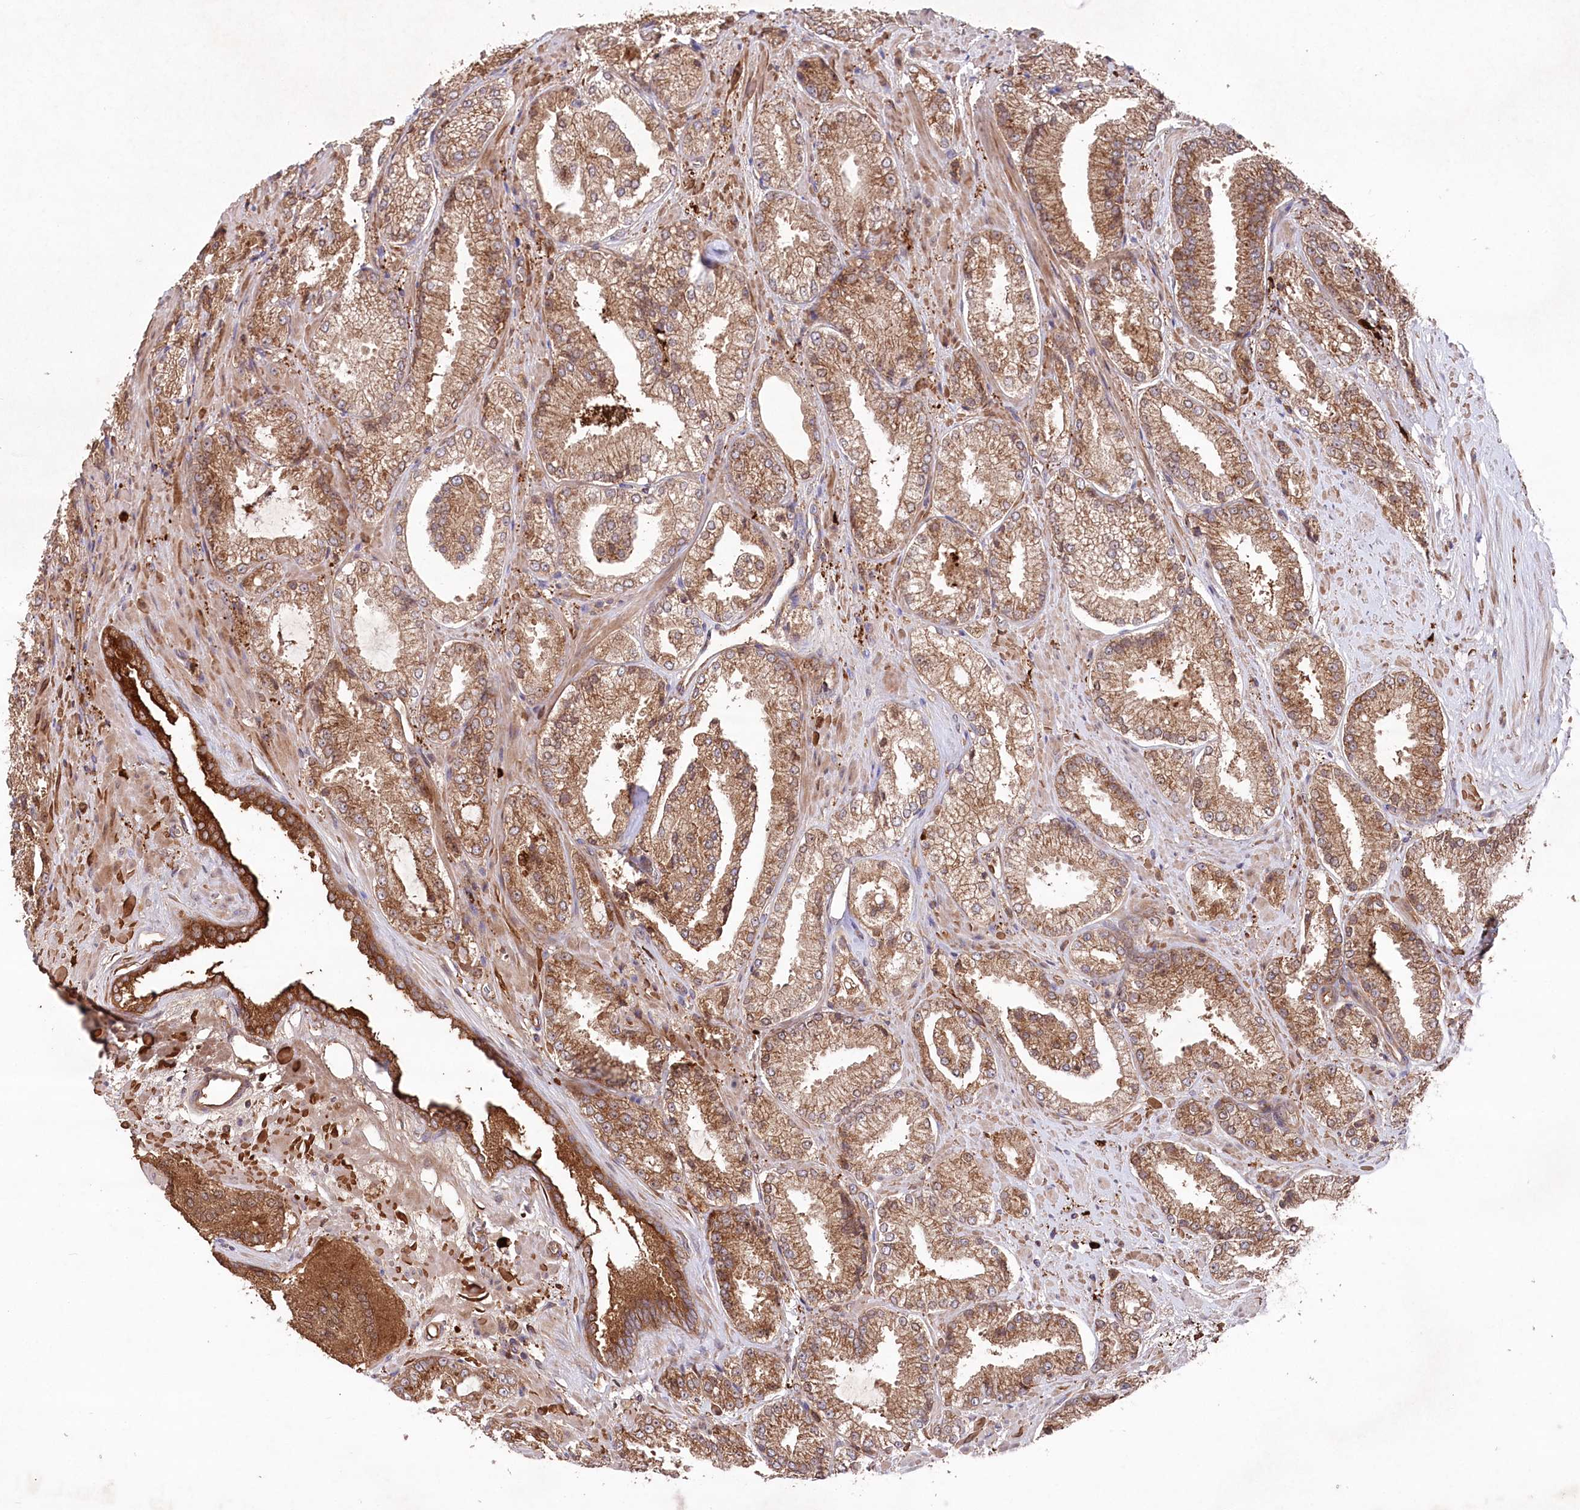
{"staining": {"intensity": "moderate", "quantity": ">75%", "location": "cytoplasmic/membranous,nuclear"}, "tissue": "prostate cancer", "cell_type": "Tumor cells", "image_type": "cancer", "snomed": [{"axis": "morphology", "description": "Adenocarcinoma, High grade"}, {"axis": "topography", "description": "Prostate"}], "caption": "Immunohistochemistry of human prostate cancer (high-grade adenocarcinoma) exhibits medium levels of moderate cytoplasmic/membranous and nuclear expression in approximately >75% of tumor cells.", "gene": "PPP1R21", "patient": {"sex": "male", "age": 73}}